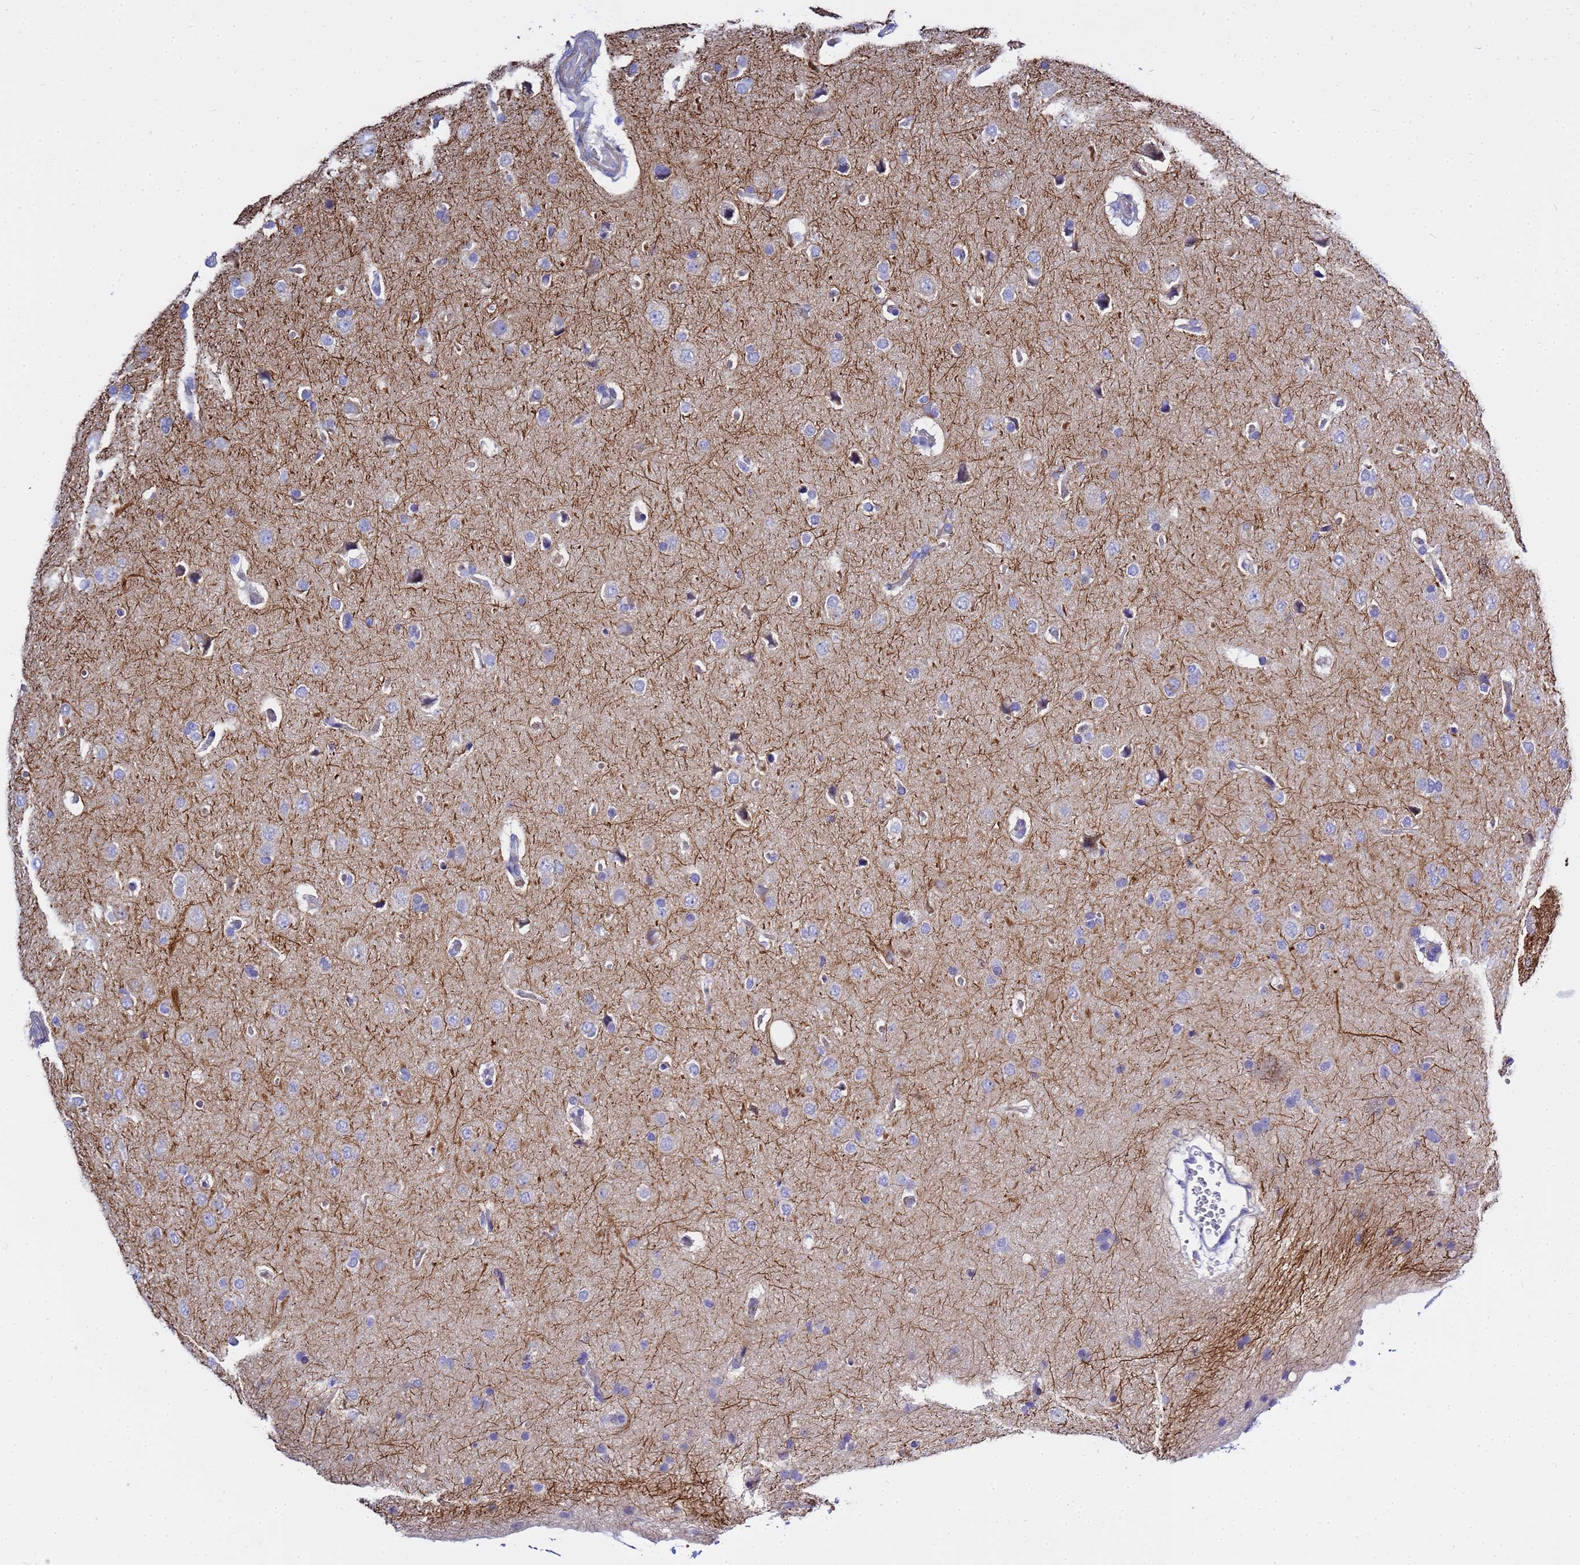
{"staining": {"intensity": "negative", "quantity": "none", "location": "none"}, "tissue": "glioma", "cell_type": "Tumor cells", "image_type": "cancer", "snomed": [{"axis": "morphology", "description": "Glioma, malignant, High grade"}, {"axis": "topography", "description": "Brain"}], "caption": "Glioma stained for a protein using IHC demonstrates no staining tumor cells.", "gene": "USP18", "patient": {"sex": "male", "age": 72}}